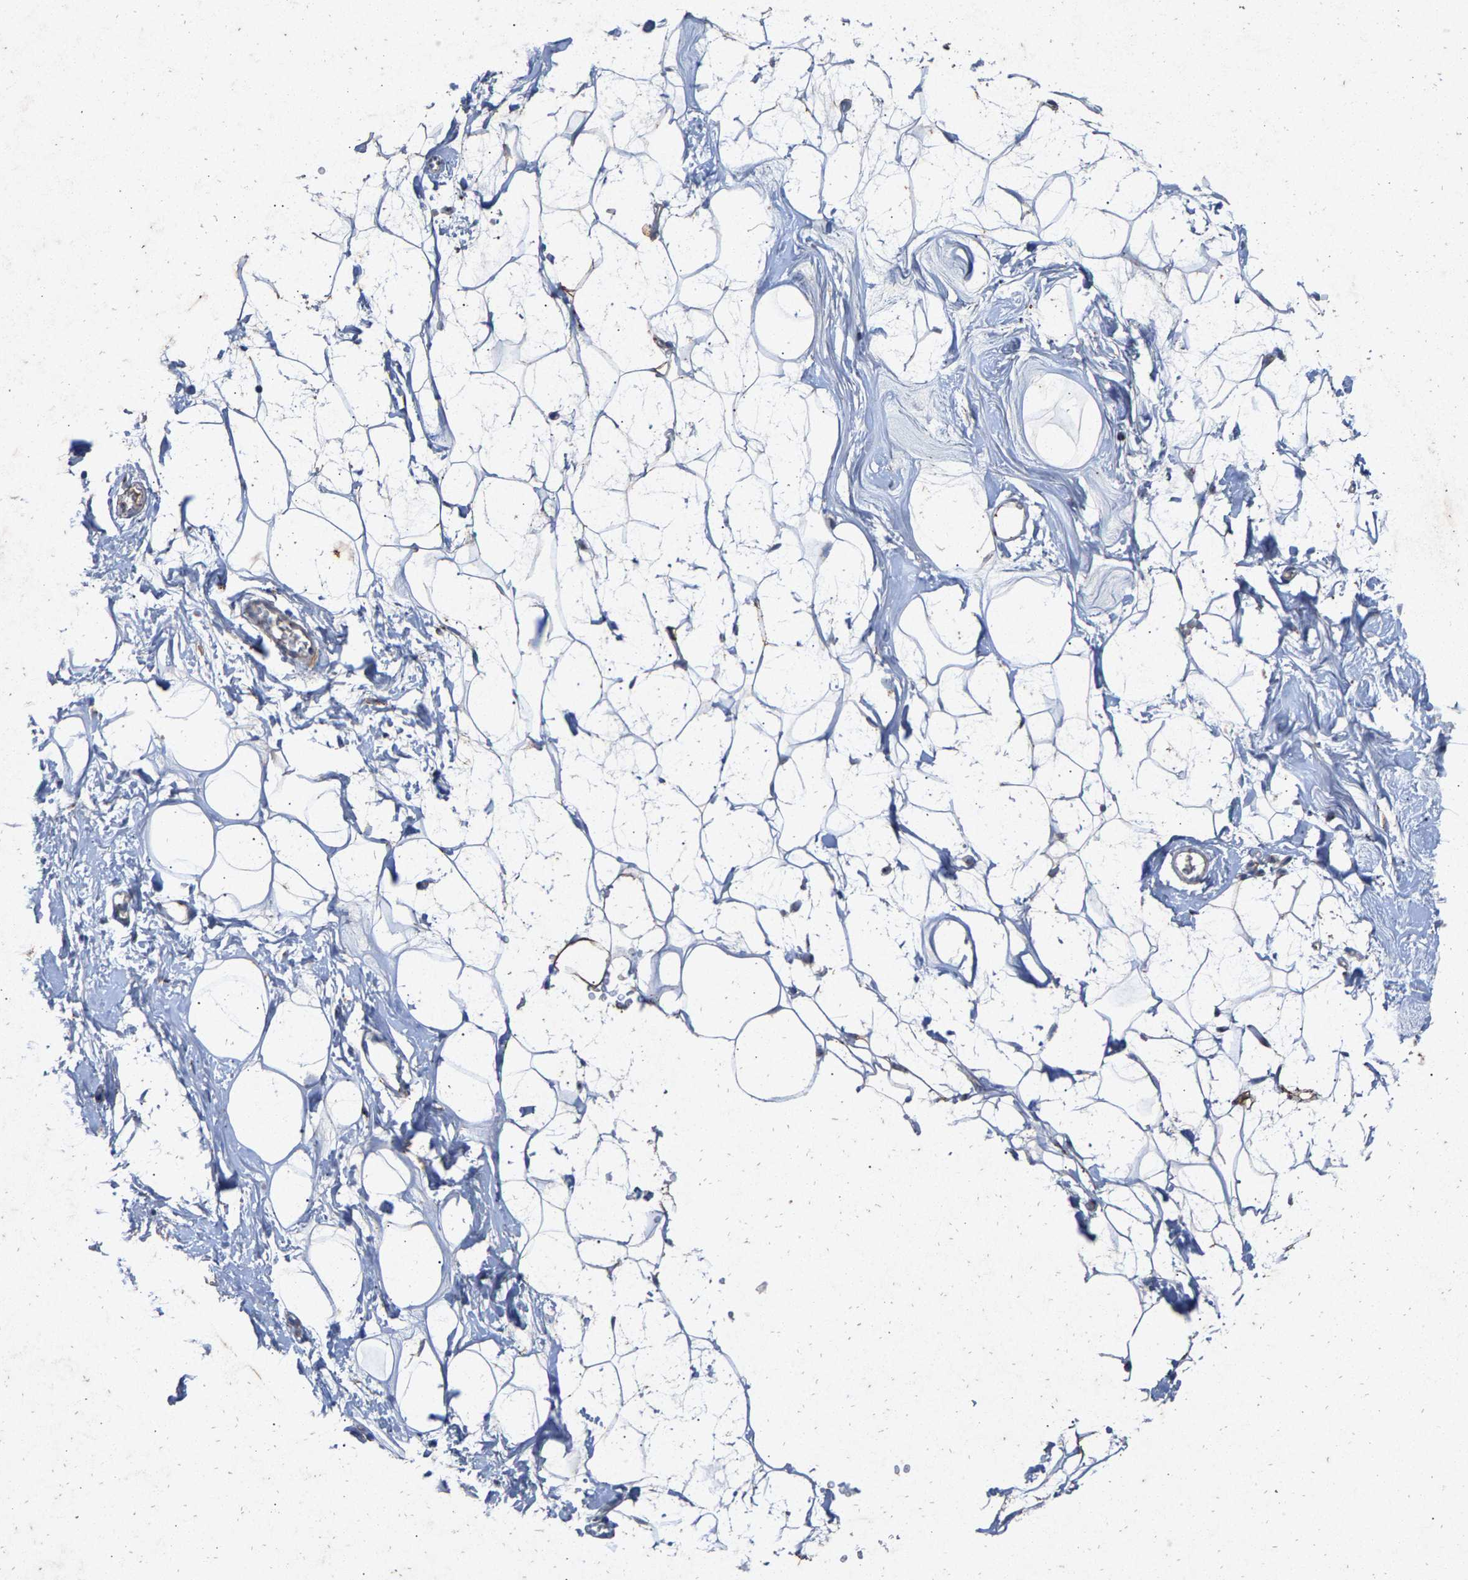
{"staining": {"intensity": "negative", "quantity": "none", "location": "none"}, "tissue": "adipose tissue", "cell_type": "Adipocytes", "image_type": "normal", "snomed": [{"axis": "morphology", "description": "Normal tissue, NOS"}, {"axis": "morphology", "description": "Fibrosis, NOS"}, {"axis": "topography", "description": "Breast"}, {"axis": "topography", "description": "Adipose tissue"}], "caption": "The micrograph shows no staining of adipocytes in benign adipose tissue. (DAB immunohistochemistry (IHC), high magnification).", "gene": "MAN2A1", "patient": {"sex": "female", "age": 39}}